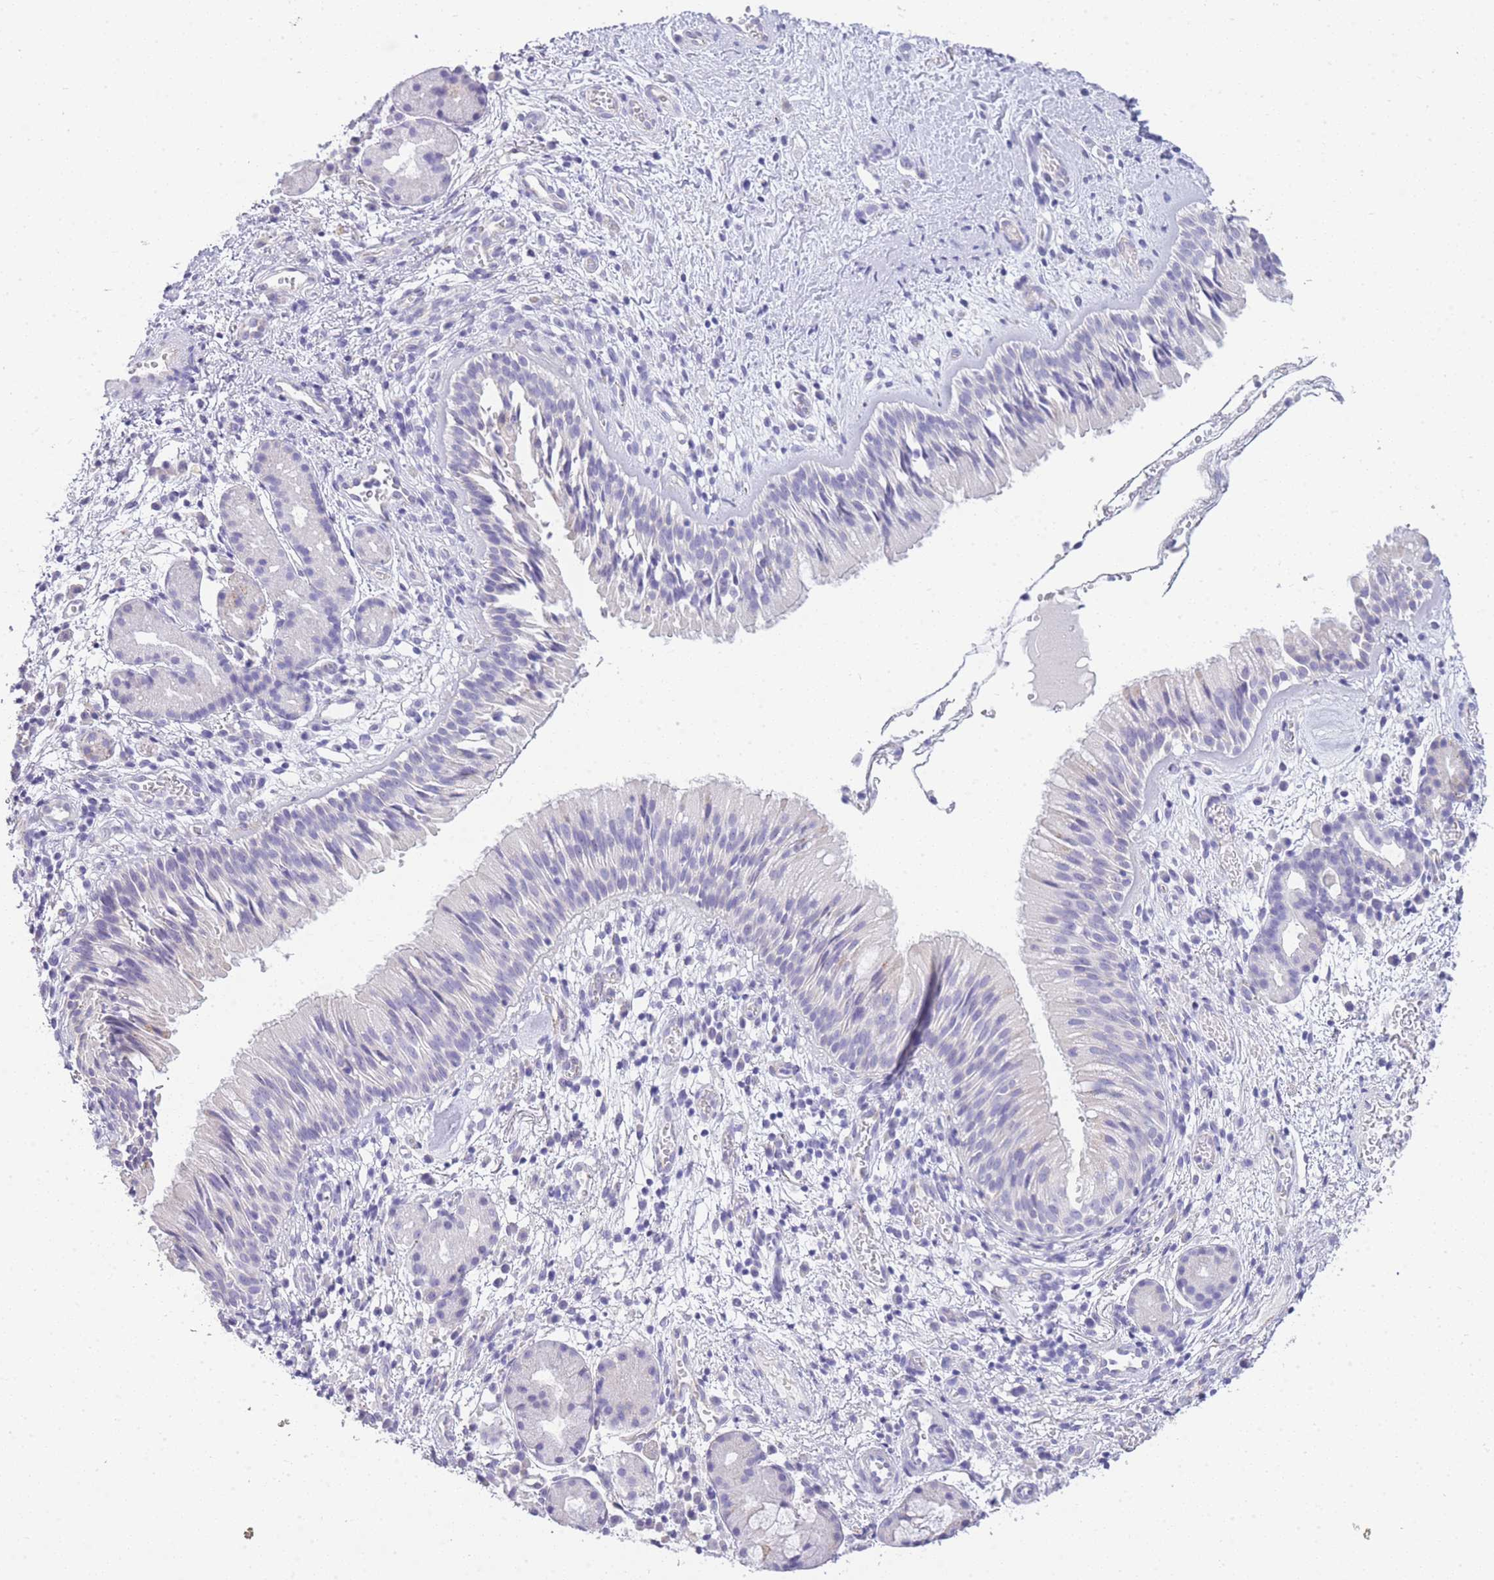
{"staining": {"intensity": "negative", "quantity": "none", "location": "none"}, "tissue": "nasopharynx", "cell_type": "Respiratory epithelial cells", "image_type": "normal", "snomed": [{"axis": "morphology", "description": "Normal tissue, NOS"}, {"axis": "topography", "description": "Nasopharynx"}], "caption": "DAB (3,3'-diaminobenzidine) immunohistochemical staining of unremarkable nasopharynx displays no significant staining in respiratory epithelial cells. (IHC, brightfield microscopy, high magnification).", "gene": "RHO", "patient": {"sex": "male", "age": 65}}